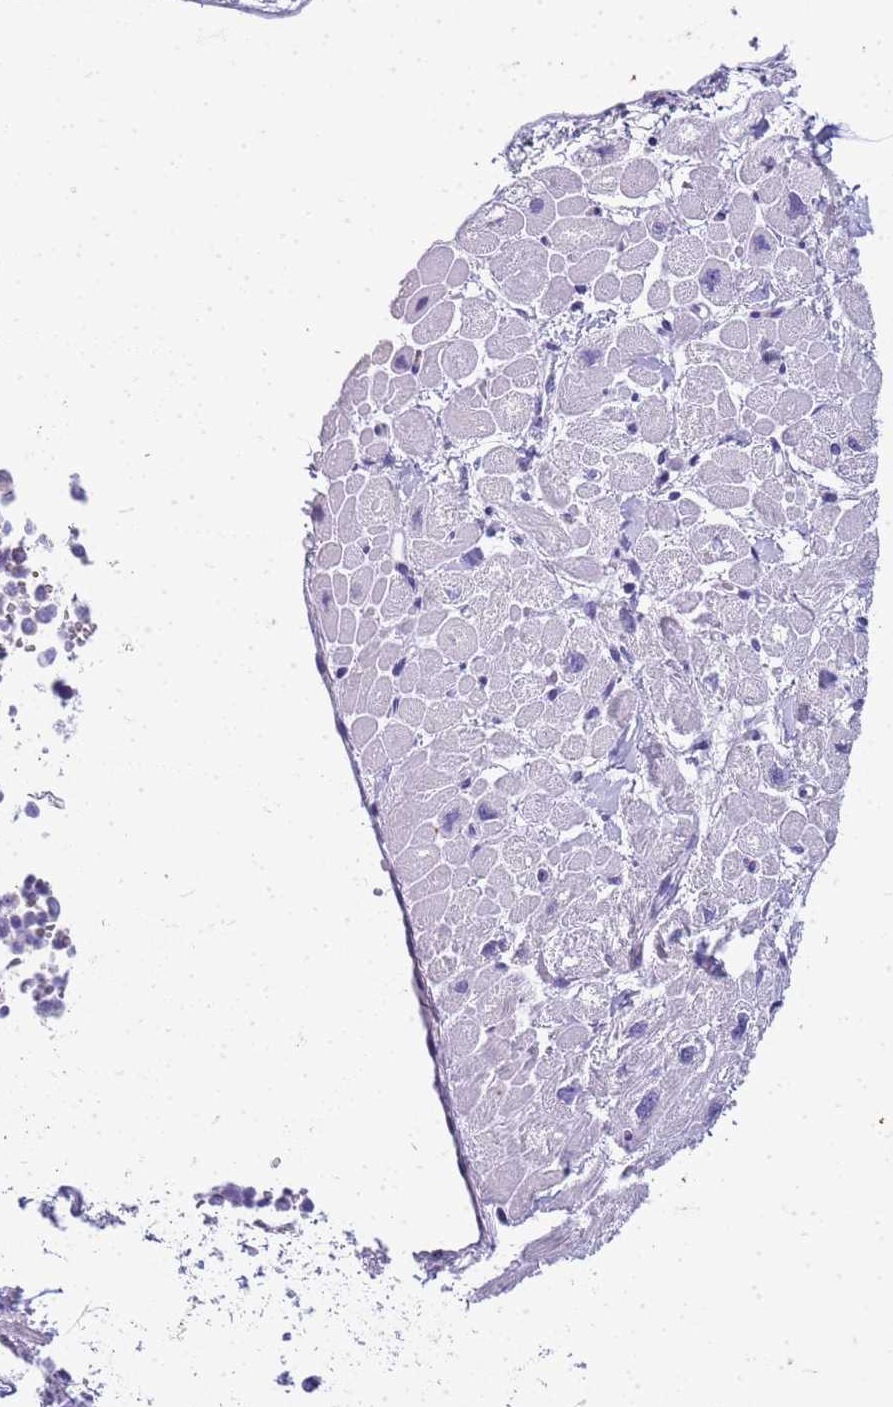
{"staining": {"intensity": "negative", "quantity": "none", "location": "none"}, "tissue": "heart muscle", "cell_type": "Cardiomyocytes", "image_type": "normal", "snomed": [{"axis": "morphology", "description": "Normal tissue, NOS"}, {"axis": "topography", "description": "Heart"}], "caption": "Photomicrograph shows no protein expression in cardiomyocytes of unremarkable heart muscle. (DAB (3,3'-diaminobenzidine) IHC with hematoxylin counter stain).", "gene": "CFAP100", "patient": {"sex": "male", "age": 65}}